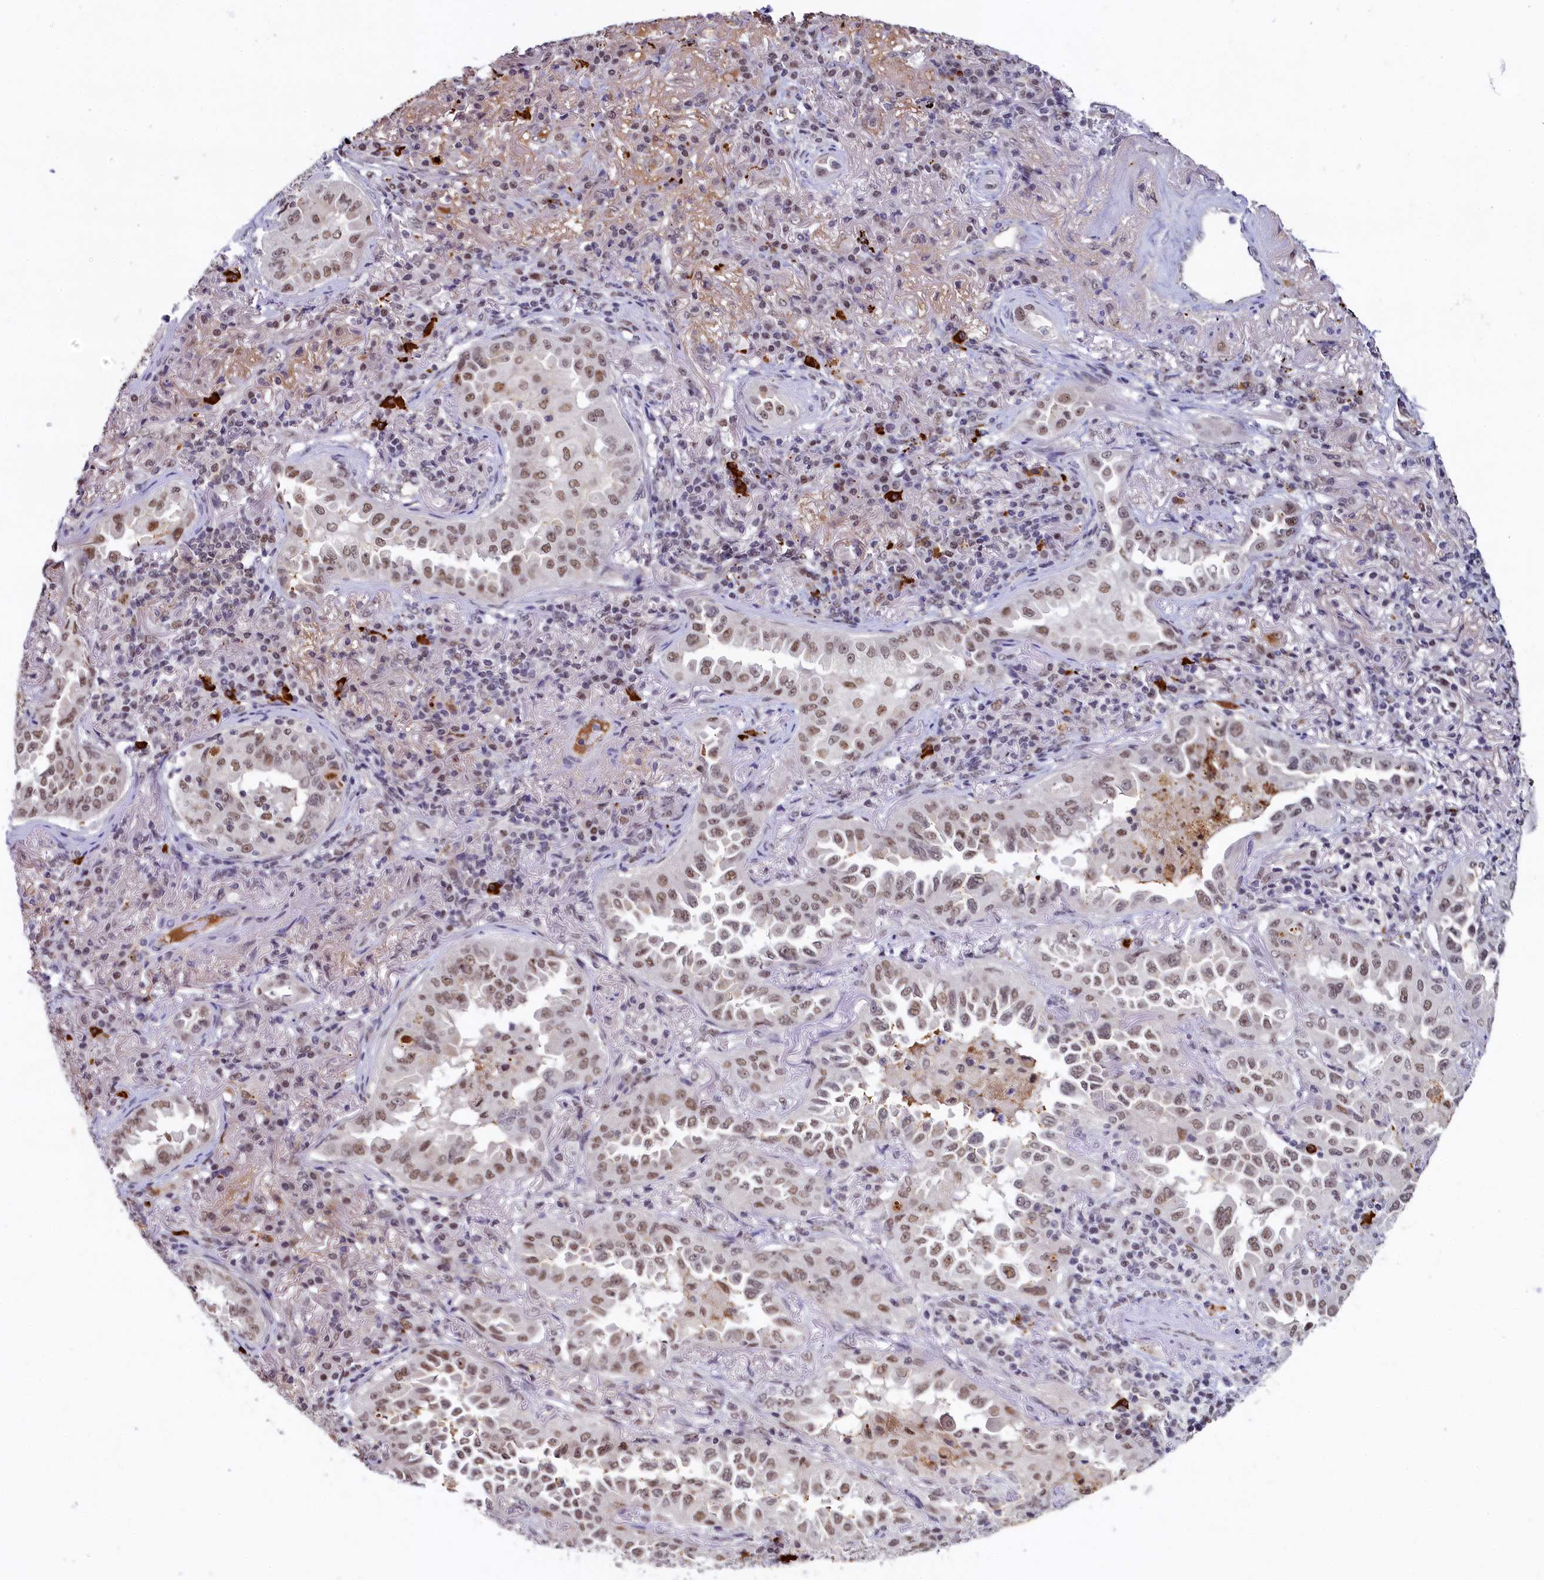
{"staining": {"intensity": "moderate", "quantity": ">75%", "location": "nuclear"}, "tissue": "lung cancer", "cell_type": "Tumor cells", "image_type": "cancer", "snomed": [{"axis": "morphology", "description": "Adenocarcinoma, NOS"}, {"axis": "topography", "description": "Lung"}], "caption": "DAB immunohistochemical staining of human adenocarcinoma (lung) demonstrates moderate nuclear protein positivity in about >75% of tumor cells.", "gene": "INTS14", "patient": {"sex": "female", "age": 69}}